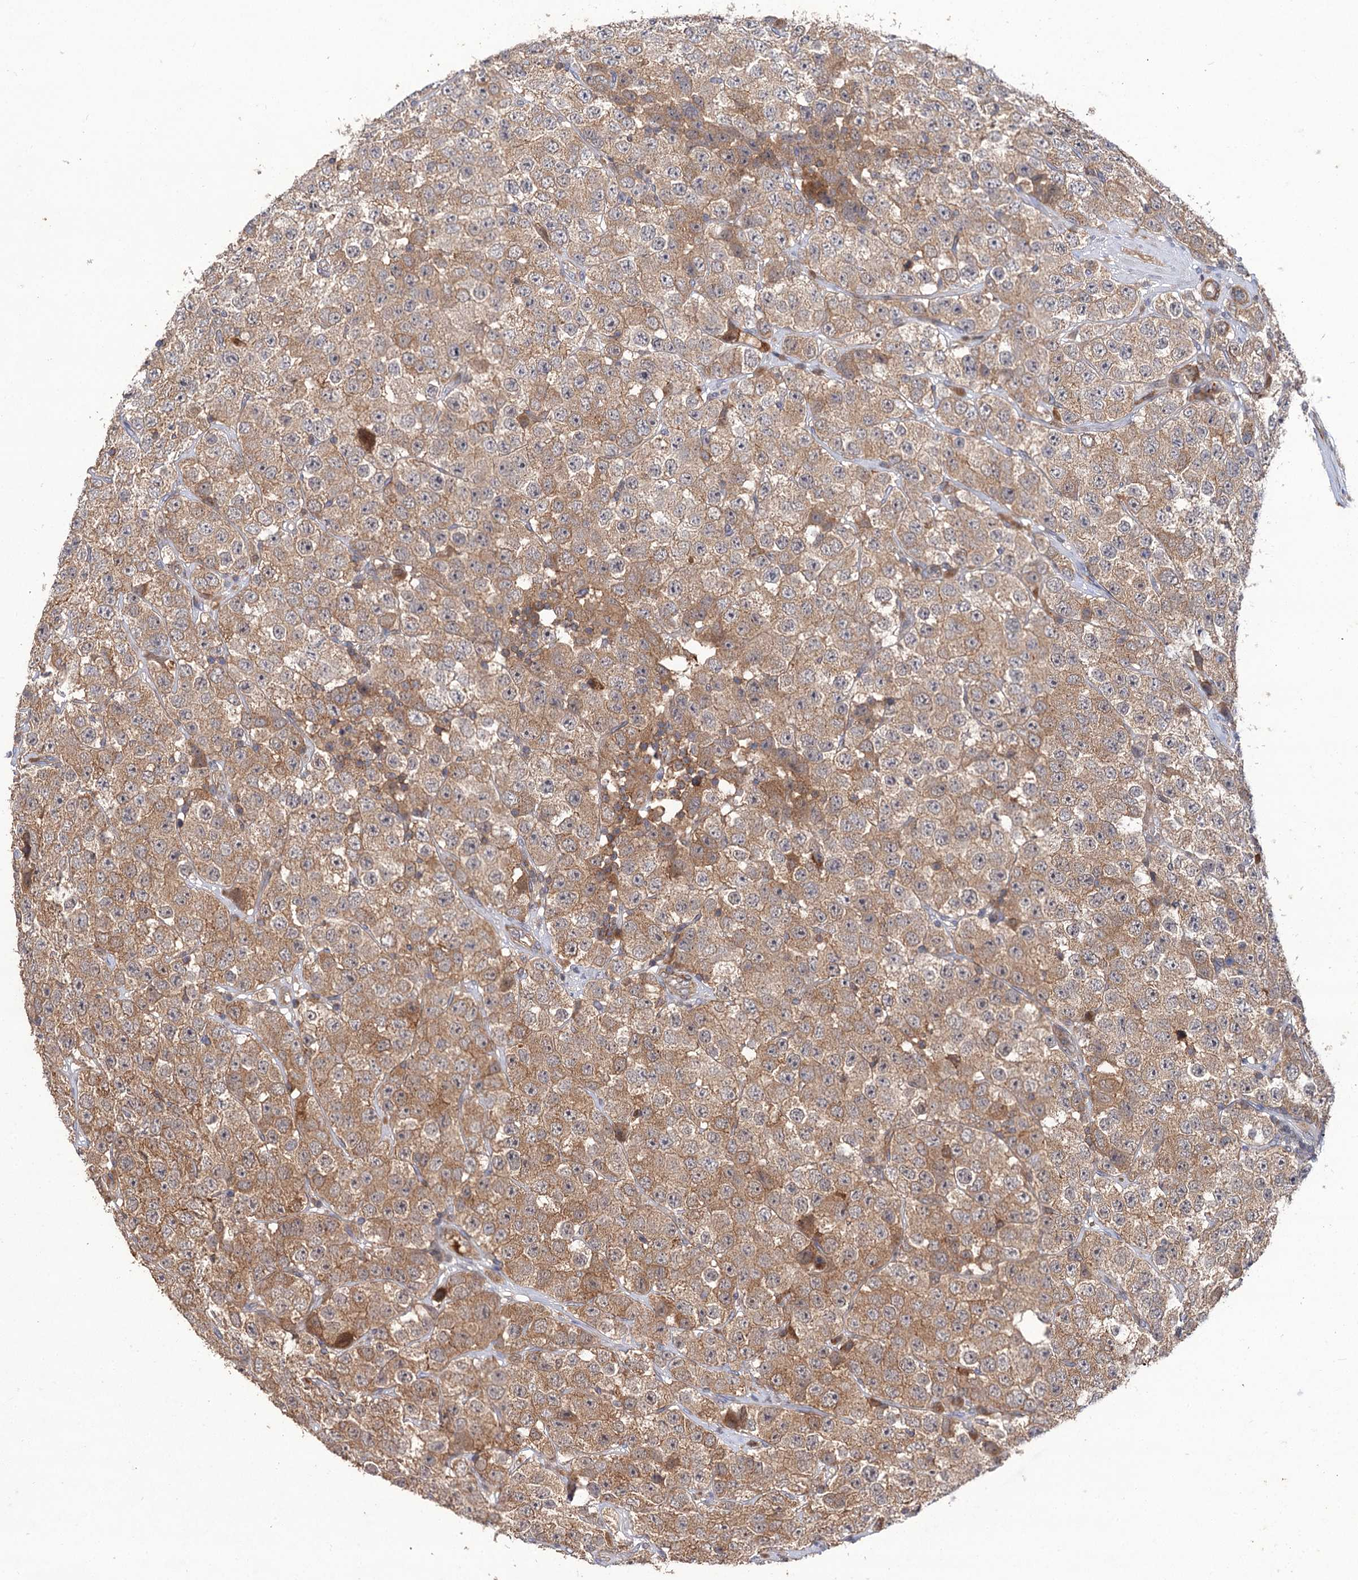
{"staining": {"intensity": "moderate", "quantity": ">75%", "location": "cytoplasmic/membranous"}, "tissue": "testis cancer", "cell_type": "Tumor cells", "image_type": "cancer", "snomed": [{"axis": "morphology", "description": "Seminoma, NOS"}, {"axis": "topography", "description": "Testis"}], "caption": "Immunohistochemical staining of human testis cancer (seminoma) displays moderate cytoplasmic/membranous protein staining in about >75% of tumor cells. (IHC, brightfield microscopy, high magnification).", "gene": "FBXW8", "patient": {"sex": "male", "age": 28}}